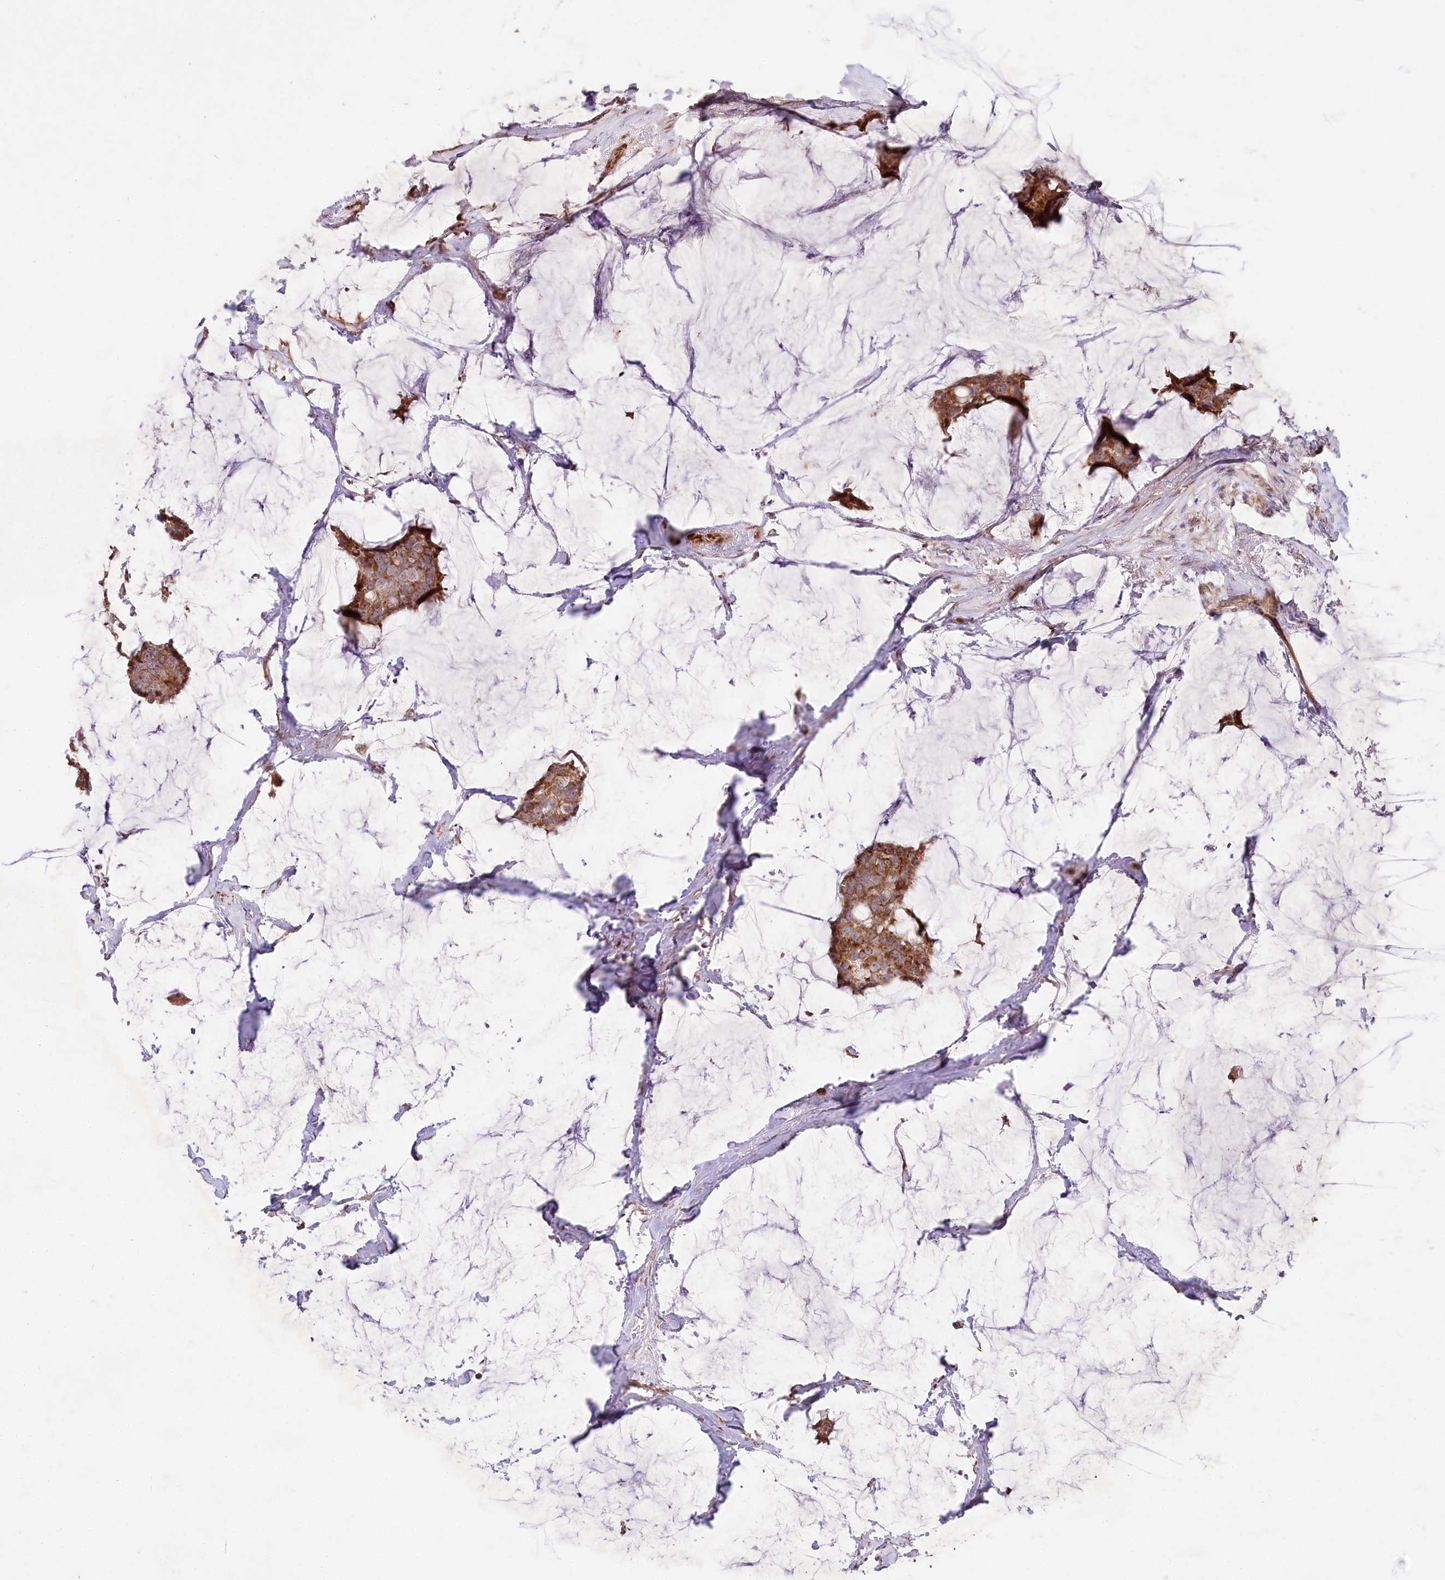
{"staining": {"intensity": "moderate", "quantity": ">75%", "location": "cytoplasmic/membranous"}, "tissue": "breast cancer", "cell_type": "Tumor cells", "image_type": "cancer", "snomed": [{"axis": "morphology", "description": "Duct carcinoma"}, {"axis": "topography", "description": "Breast"}], "caption": "The photomicrograph exhibits immunohistochemical staining of breast cancer (invasive ductal carcinoma). There is moderate cytoplasmic/membranous positivity is appreciated in about >75% of tumor cells. (DAB (3,3'-diaminobenzidine) IHC with brightfield microscopy, high magnification).", "gene": "PSTK", "patient": {"sex": "female", "age": 93}}